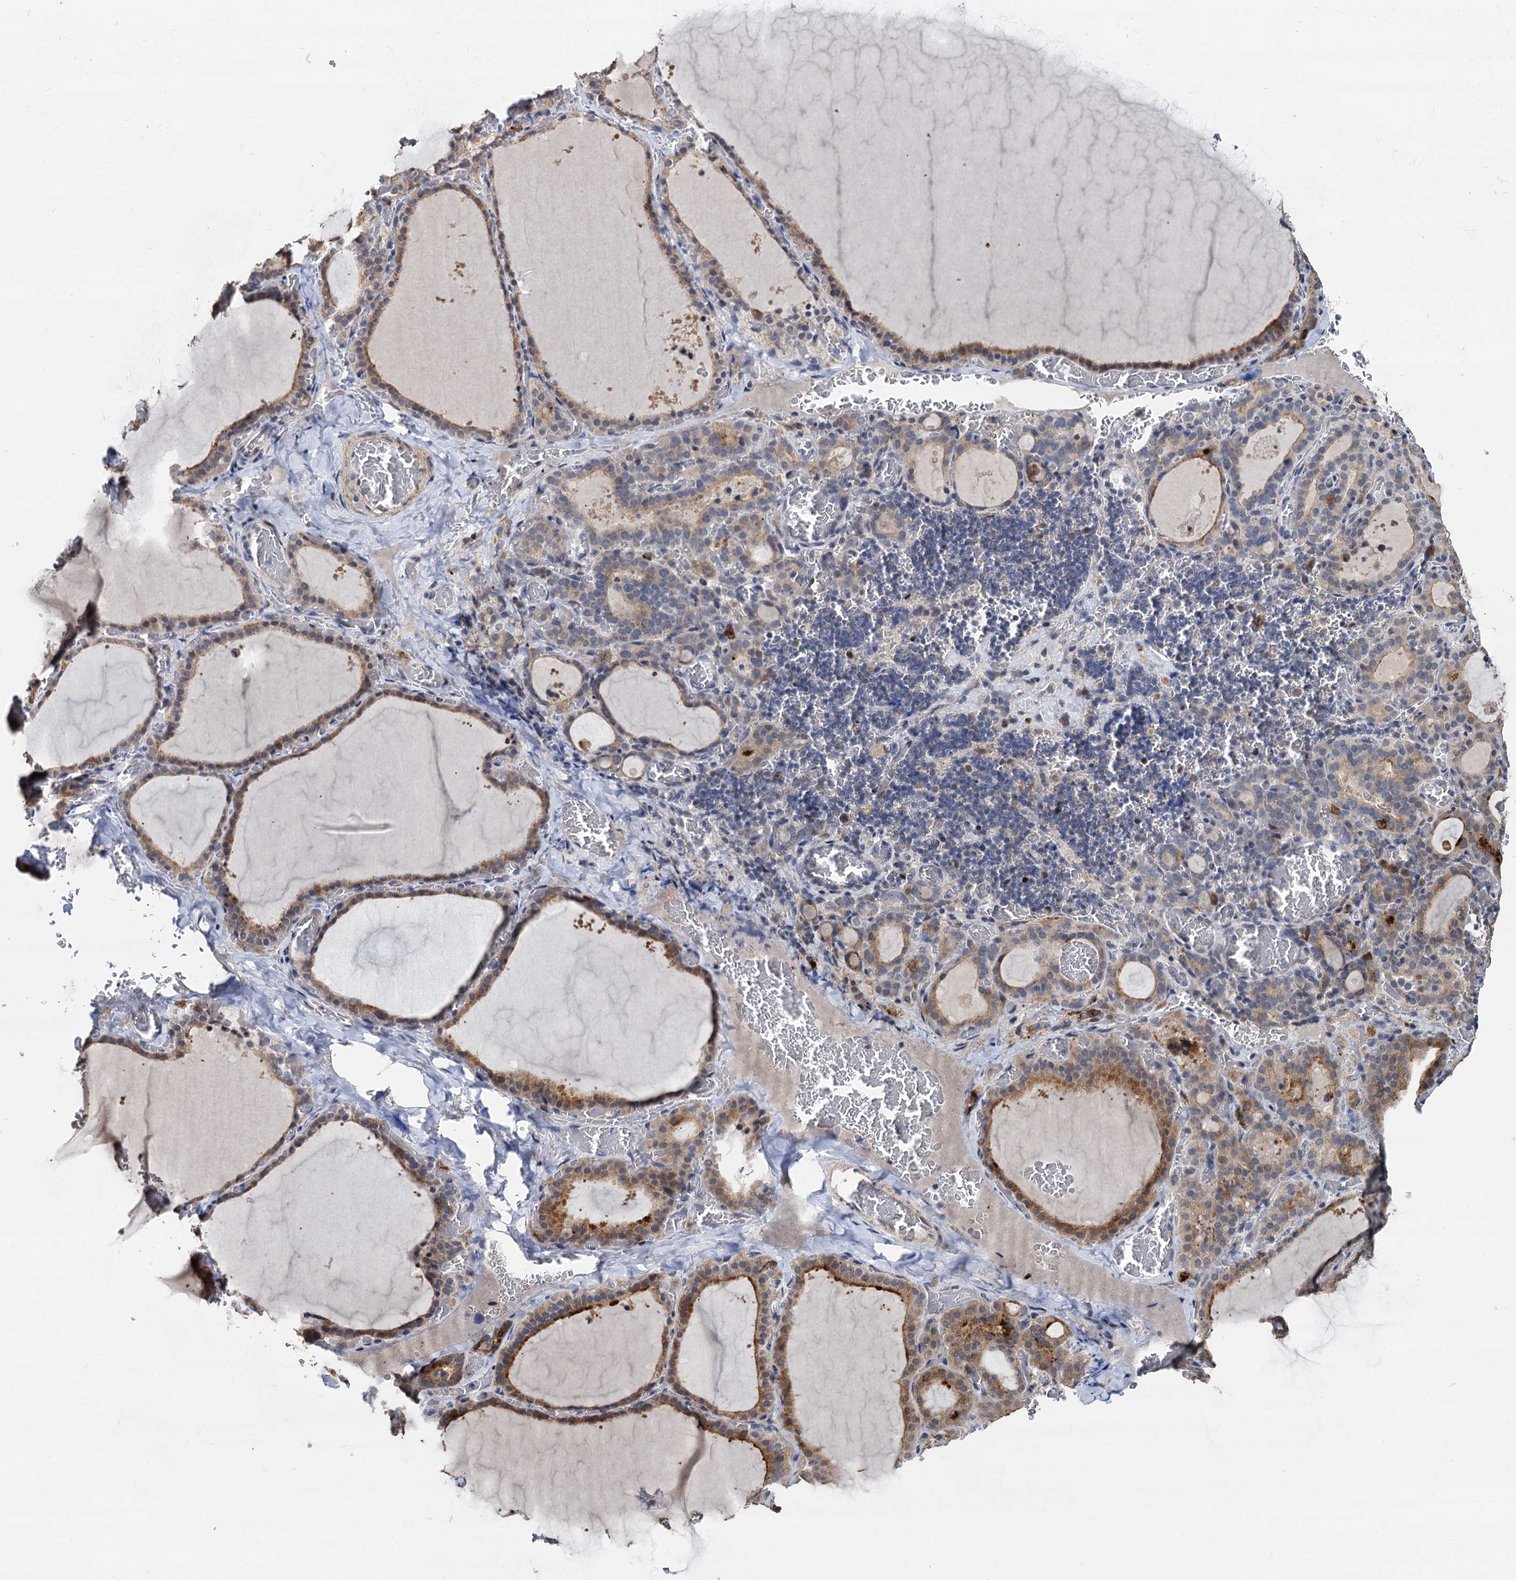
{"staining": {"intensity": "moderate", "quantity": ">75%", "location": "cytoplasmic/membranous"}, "tissue": "thyroid gland", "cell_type": "Glandular cells", "image_type": "normal", "snomed": [{"axis": "morphology", "description": "Normal tissue, NOS"}, {"axis": "topography", "description": "Thyroid gland"}], "caption": "Immunohistochemistry (IHC) photomicrograph of benign thyroid gland: human thyroid gland stained using immunohistochemistry exhibits medium levels of moderate protein expression localized specifically in the cytoplasmic/membranous of glandular cells, appearing as a cytoplasmic/membranous brown color.", "gene": "PSMD4", "patient": {"sex": "female", "age": 39}}